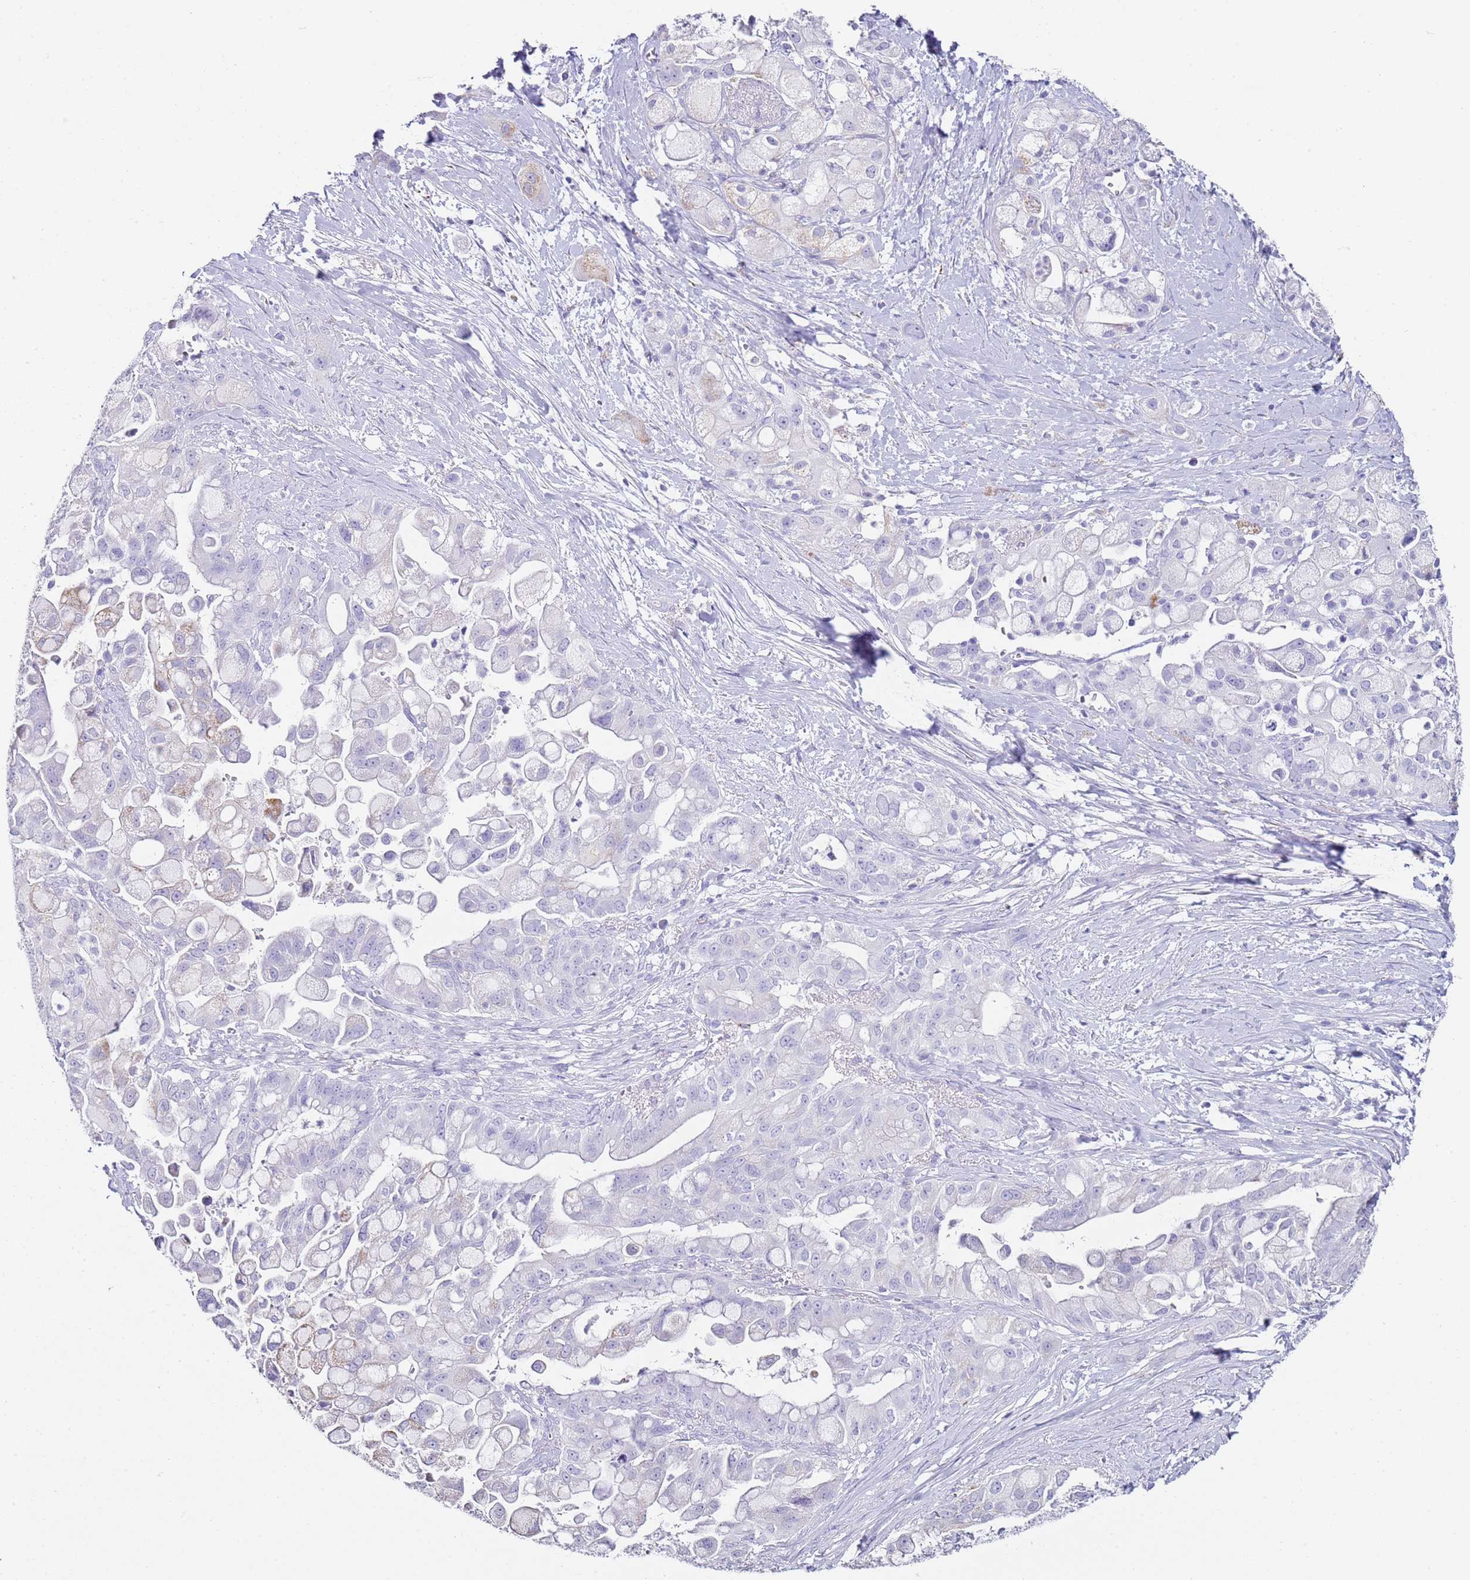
{"staining": {"intensity": "negative", "quantity": "none", "location": "none"}, "tissue": "pancreatic cancer", "cell_type": "Tumor cells", "image_type": "cancer", "snomed": [{"axis": "morphology", "description": "Adenocarcinoma, NOS"}, {"axis": "topography", "description": "Pancreas"}], "caption": "The immunohistochemistry (IHC) micrograph has no significant expression in tumor cells of pancreatic cancer (adenocarcinoma) tissue.", "gene": "PTBP2", "patient": {"sex": "male", "age": 68}}